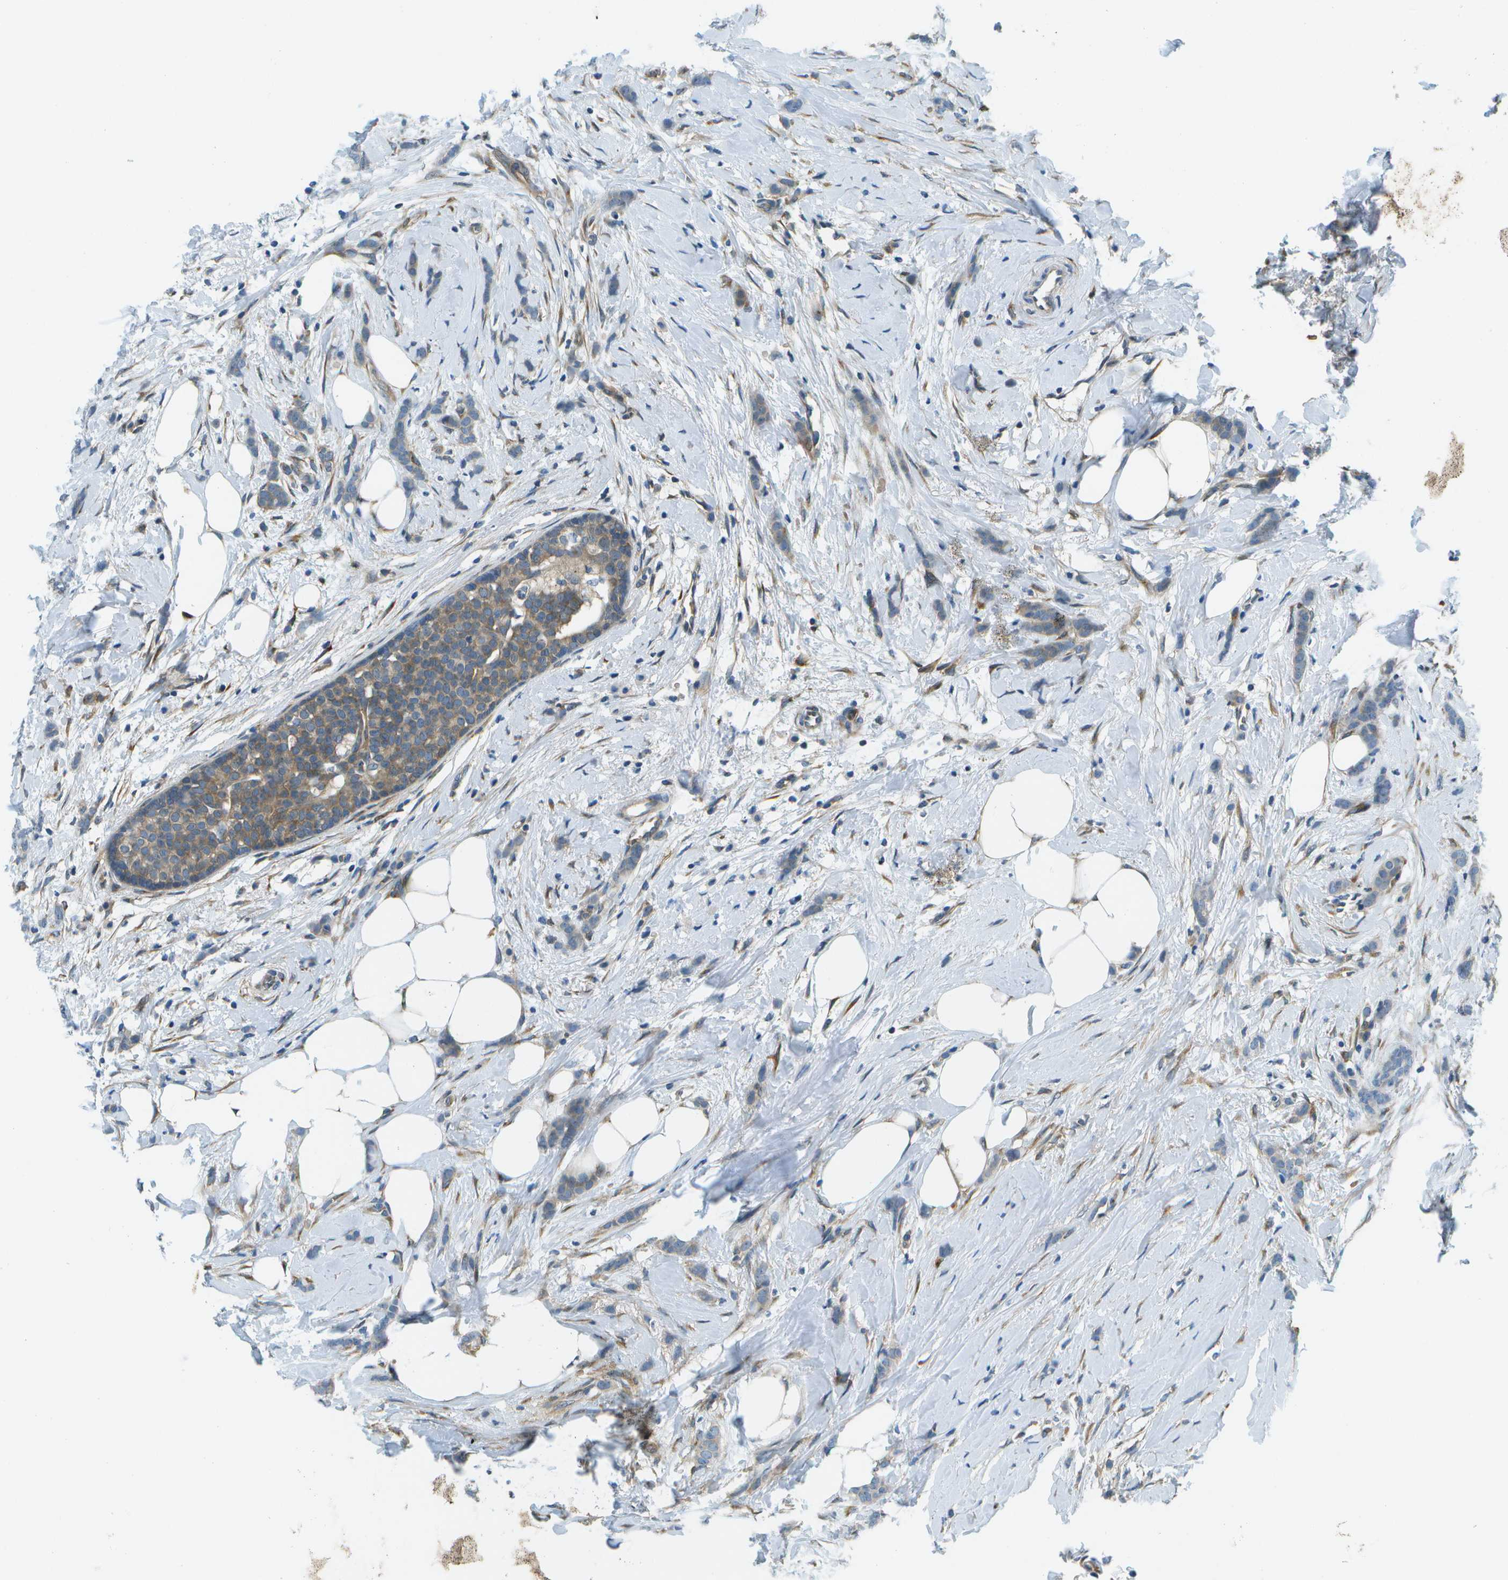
{"staining": {"intensity": "moderate", "quantity": "25%-75%", "location": "cytoplasmic/membranous"}, "tissue": "breast cancer", "cell_type": "Tumor cells", "image_type": "cancer", "snomed": [{"axis": "morphology", "description": "Lobular carcinoma, in situ"}, {"axis": "morphology", "description": "Lobular carcinoma"}, {"axis": "topography", "description": "Breast"}], "caption": "Immunohistochemistry (IHC) image of neoplastic tissue: human breast cancer stained using immunohistochemistry (IHC) exhibits medium levels of moderate protein expression localized specifically in the cytoplasmic/membranous of tumor cells, appearing as a cytoplasmic/membranous brown color.", "gene": "CTIF", "patient": {"sex": "female", "age": 41}}